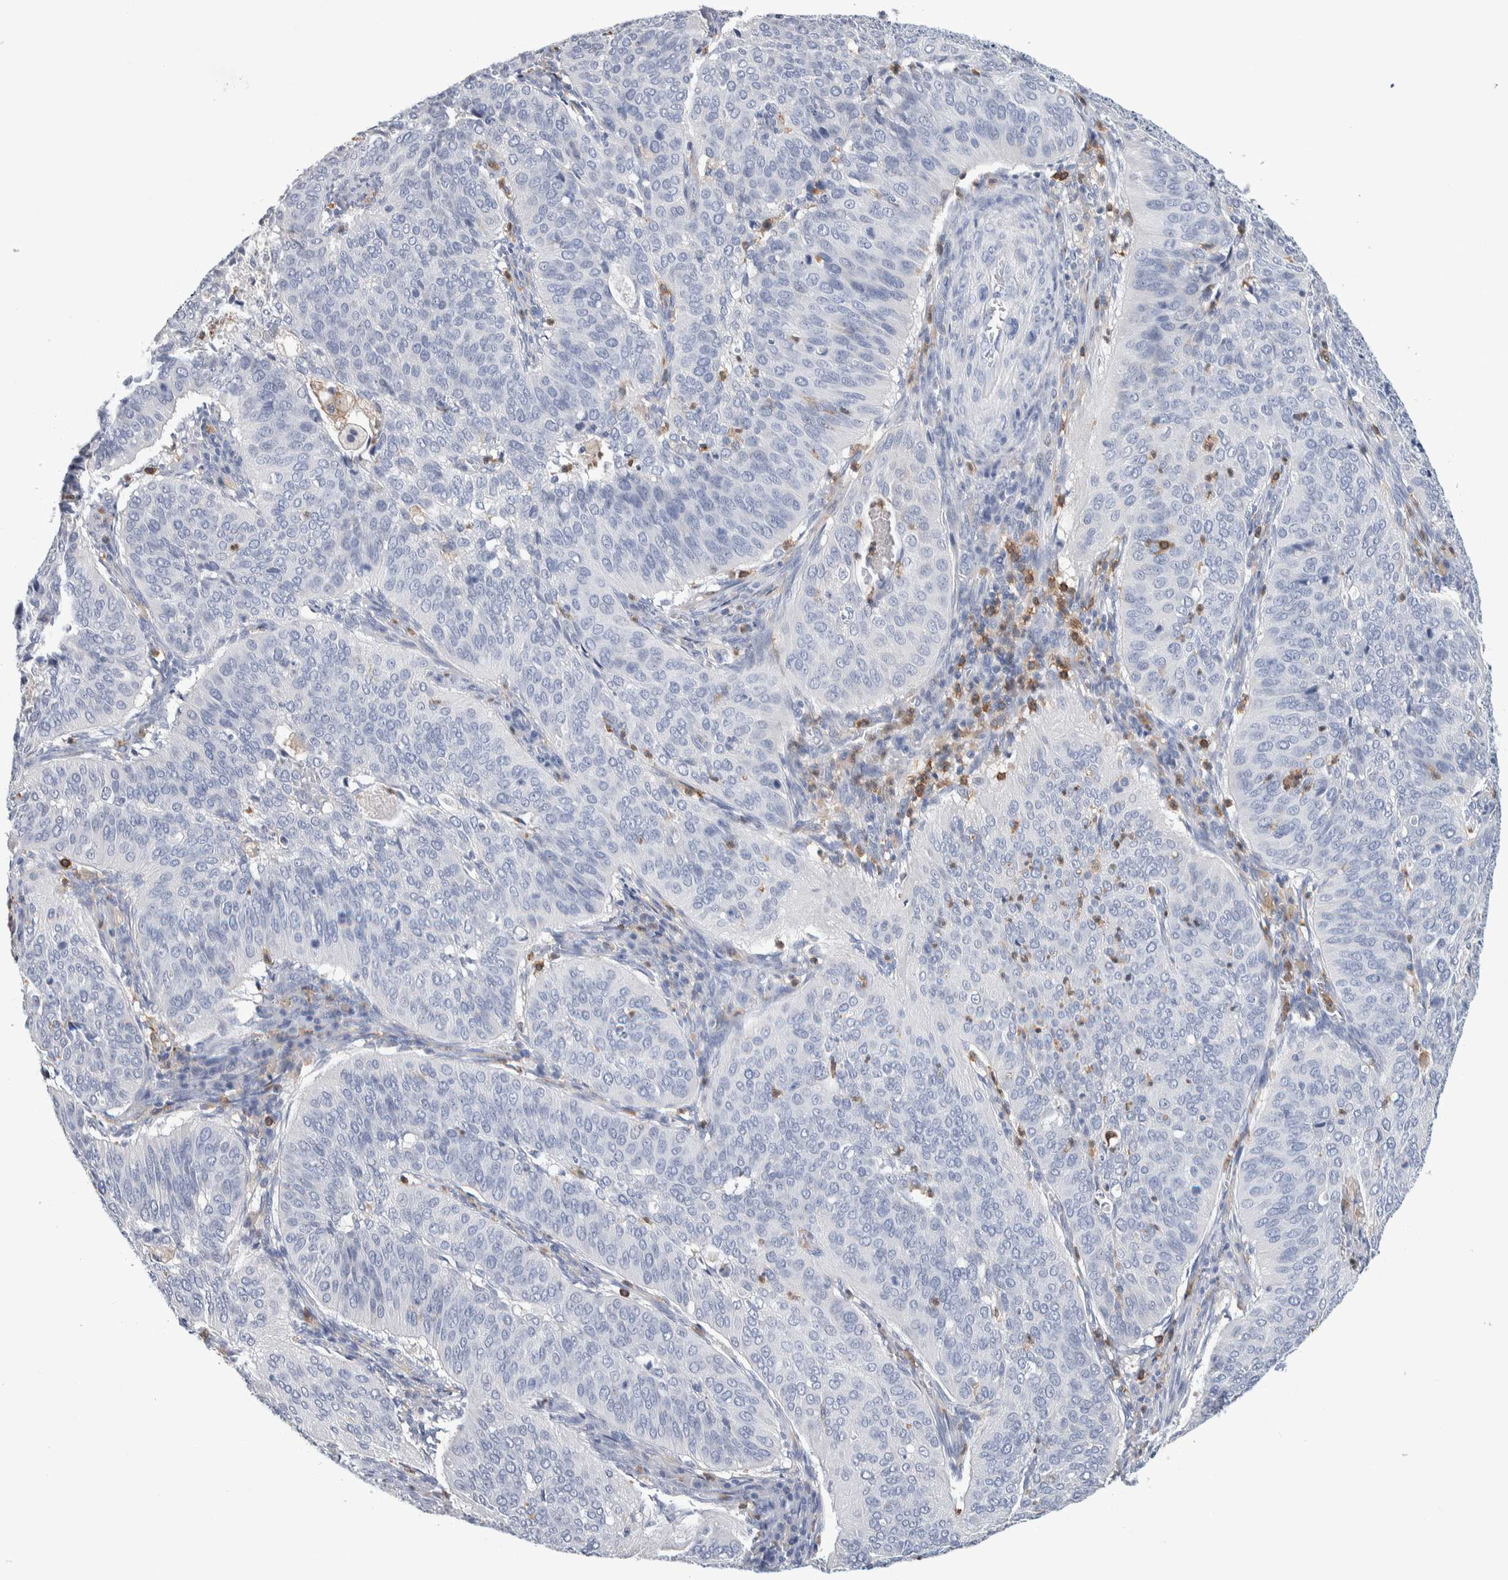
{"staining": {"intensity": "negative", "quantity": "none", "location": "none"}, "tissue": "cervical cancer", "cell_type": "Tumor cells", "image_type": "cancer", "snomed": [{"axis": "morphology", "description": "Normal tissue, NOS"}, {"axis": "morphology", "description": "Squamous cell carcinoma, NOS"}, {"axis": "topography", "description": "Cervix"}], "caption": "A high-resolution histopathology image shows immunohistochemistry staining of cervical cancer (squamous cell carcinoma), which reveals no significant expression in tumor cells.", "gene": "NCF2", "patient": {"sex": "female", "age": 39}}